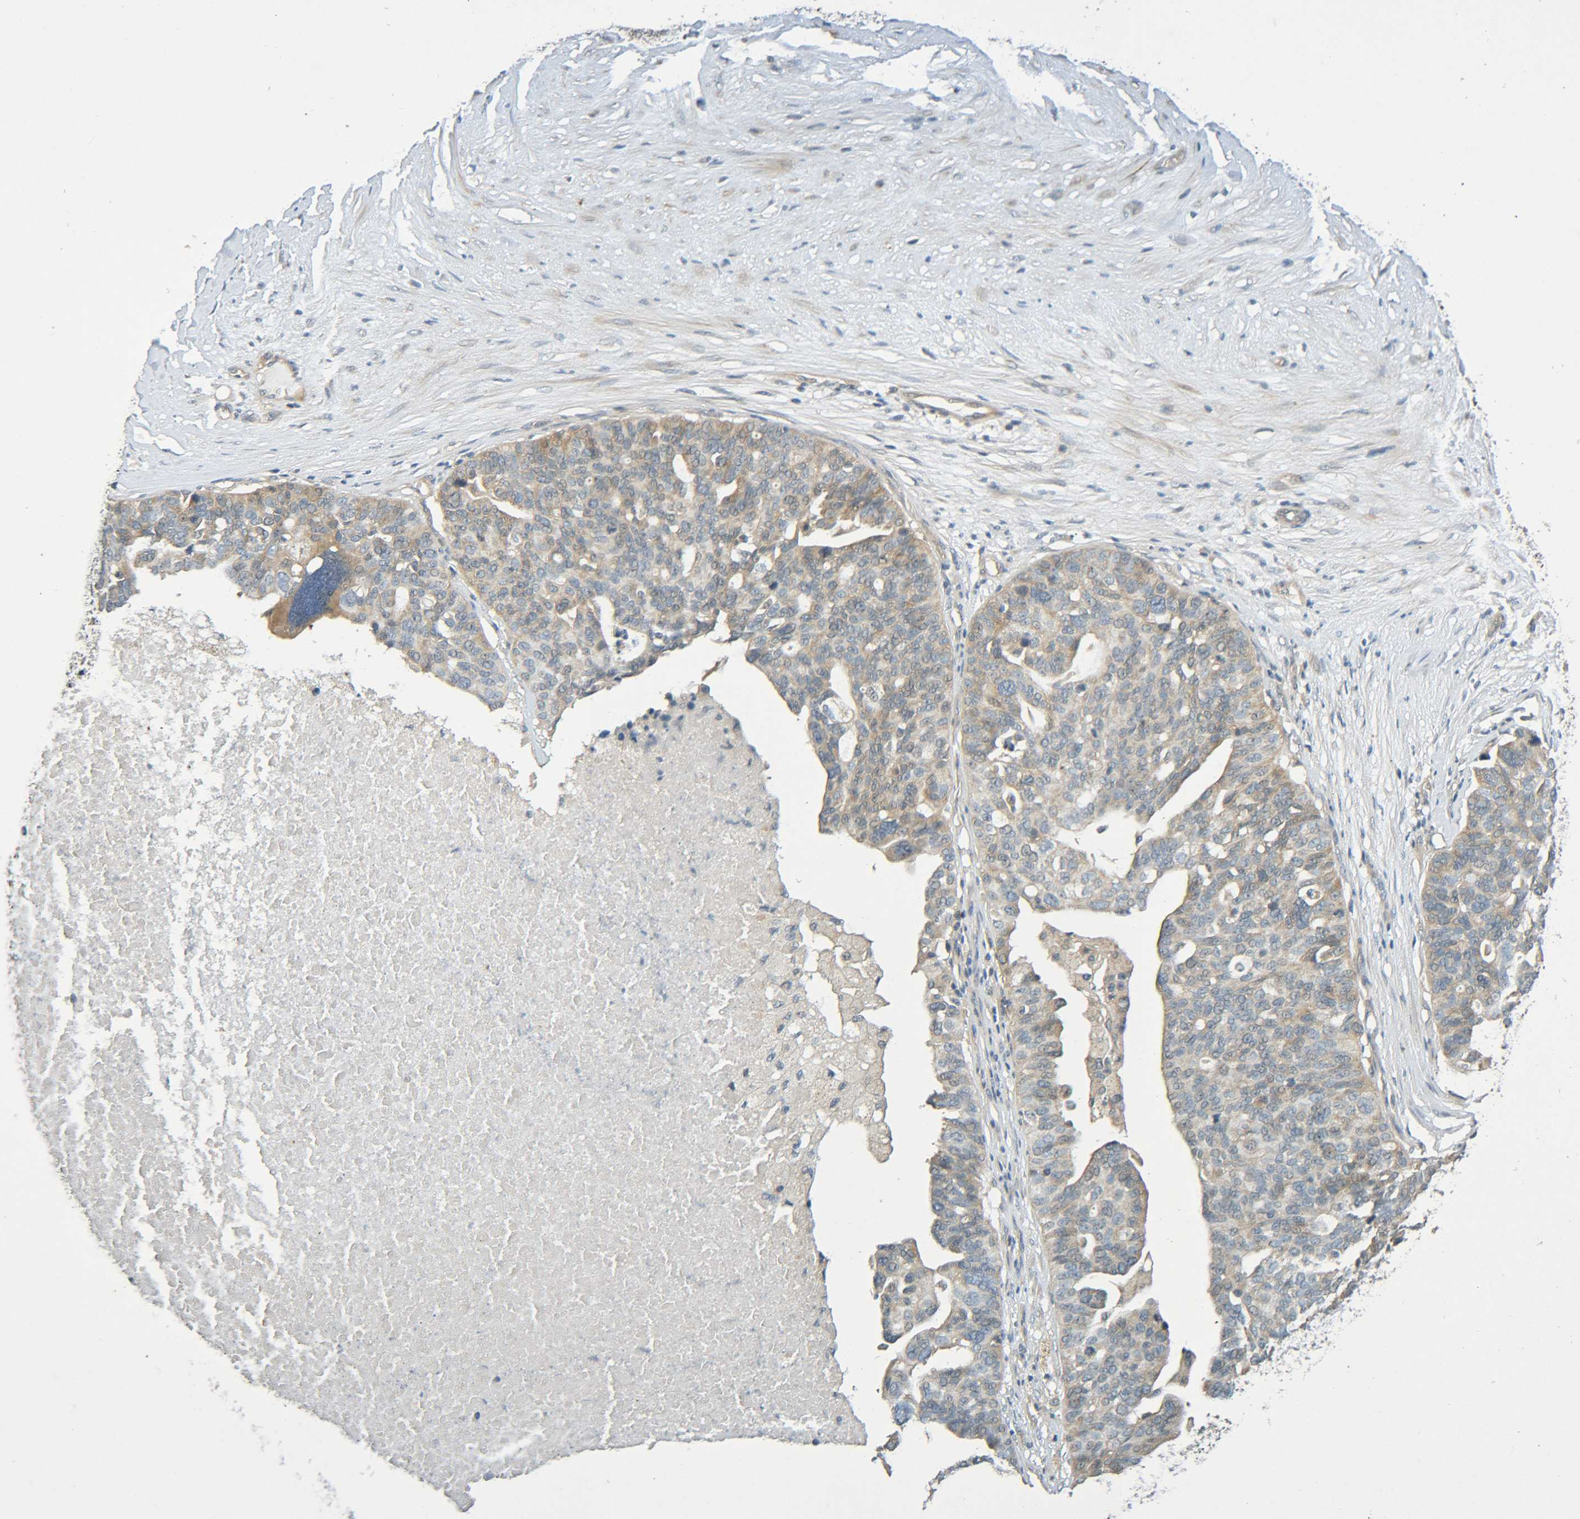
{"staining": {"intensity": "weak", "quantity": ">75%", "location": "cytoplasmic/membranous"}, "tissue": "ovarian cancer", "cell_type": "Tumor cells", "image_type": "cancer", "snomed": [{"axis": "morphology", "description": "Cystadenocarcinoma, serous, NOS"}, {"axis": "topography", "description": "Ovary"}], "caption": "An image of ovarian cancer stained for a protein displays weak cytoplasmic/membranous brown staining in tumor cells. (DAB (3,3'-diaminobenzidine) IHC, brown staining for protein, blue staining for nuclei).", "gene": "CYP4F2", "patient": {"sex": "female", "age": 59}}